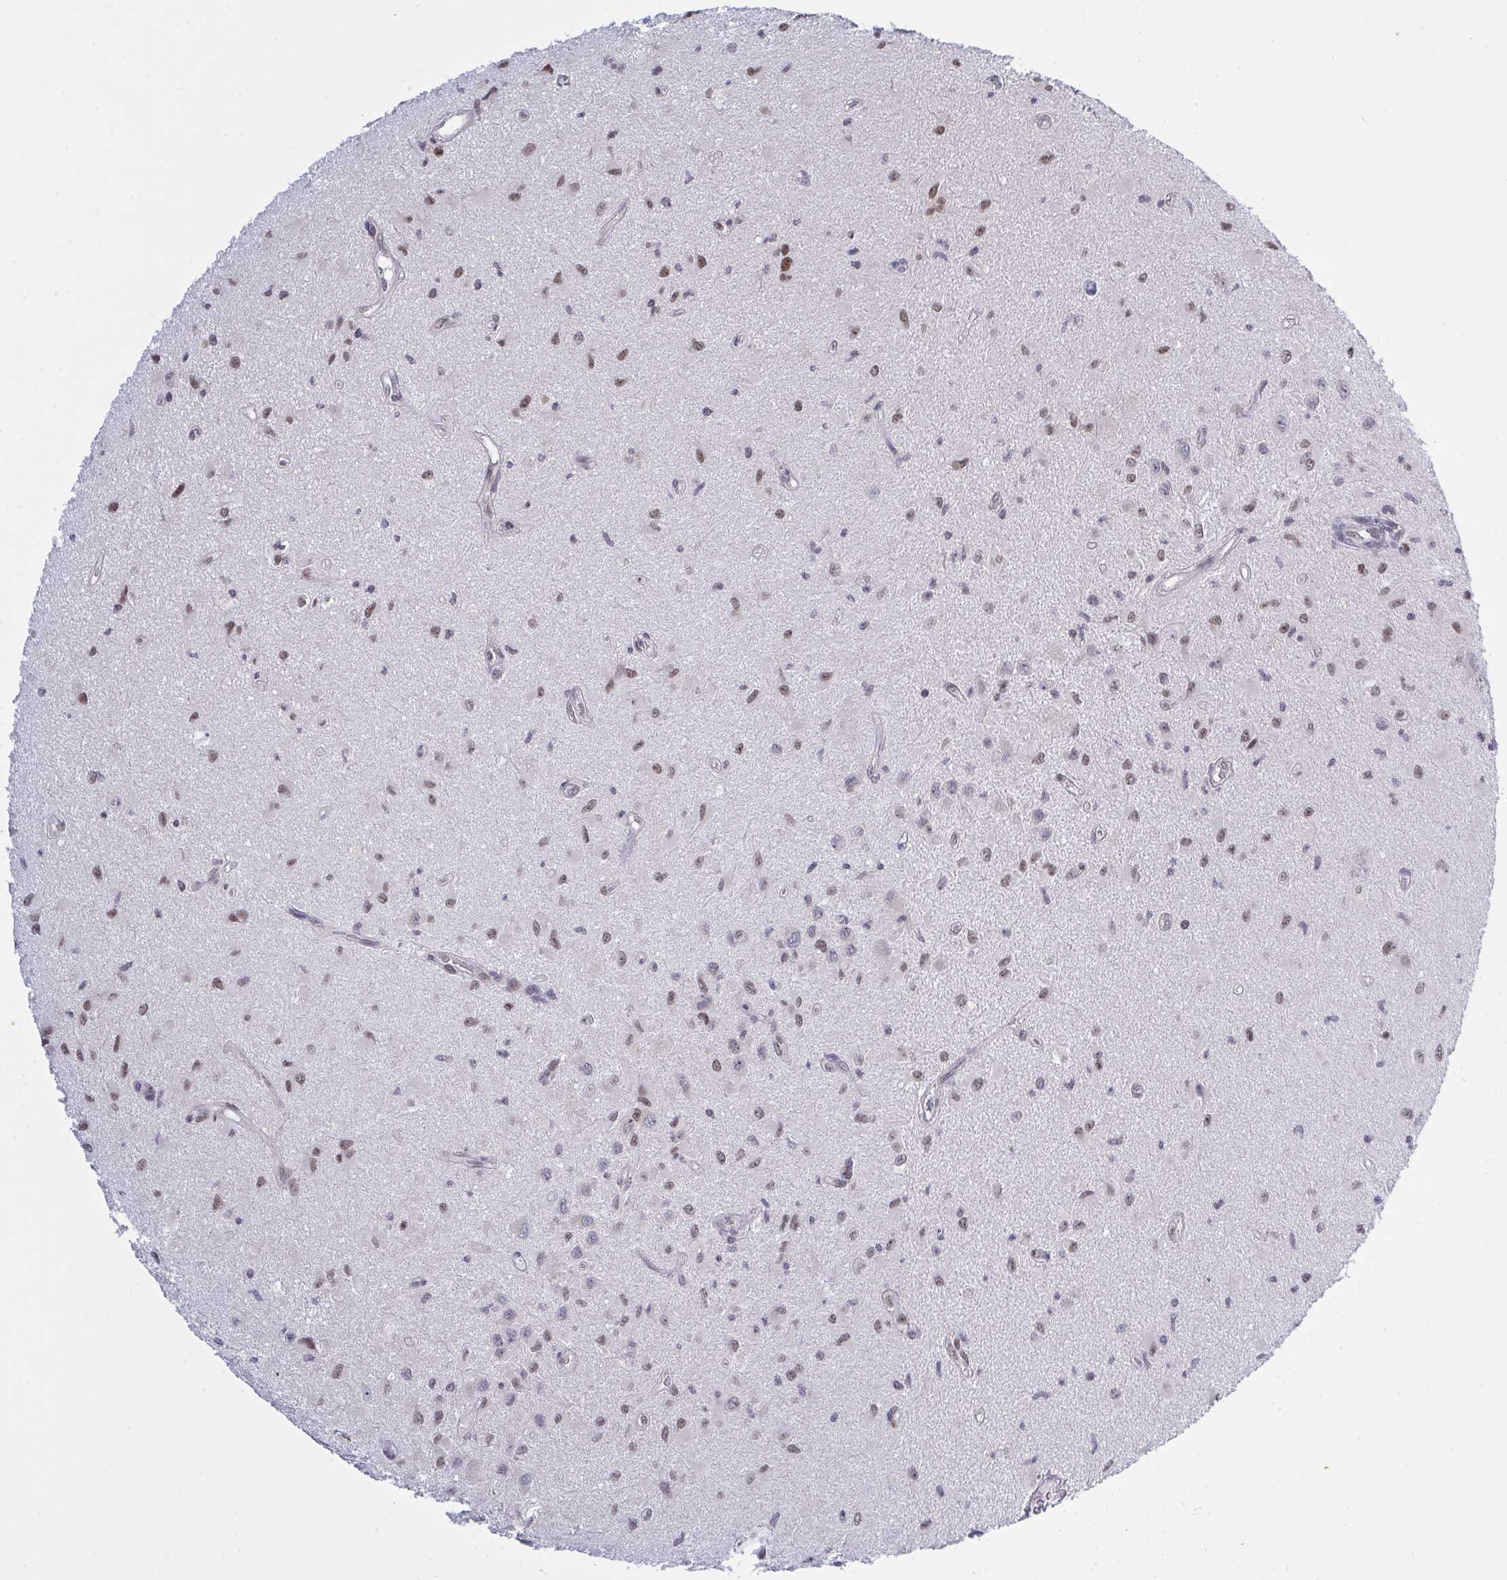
{"staining": {"intensity": "moderate", "quantity": "<25%", "location": "nuclear"}, "tissue": "glioma", "cell_type": "Tumor cells", "image_type": "cancer", "snomed": [{"axis": "morphology", "description": "Glioma, malignant, High grade"}, {"axis": "topography", "description": "Brain"}], "caption": "Glioma stained with a brown dye shows moderate nuclear positive staining in approximately <25% of tumor cells.", "gene": "RFC4", "patient": {"sex": "male", "age": 67}}